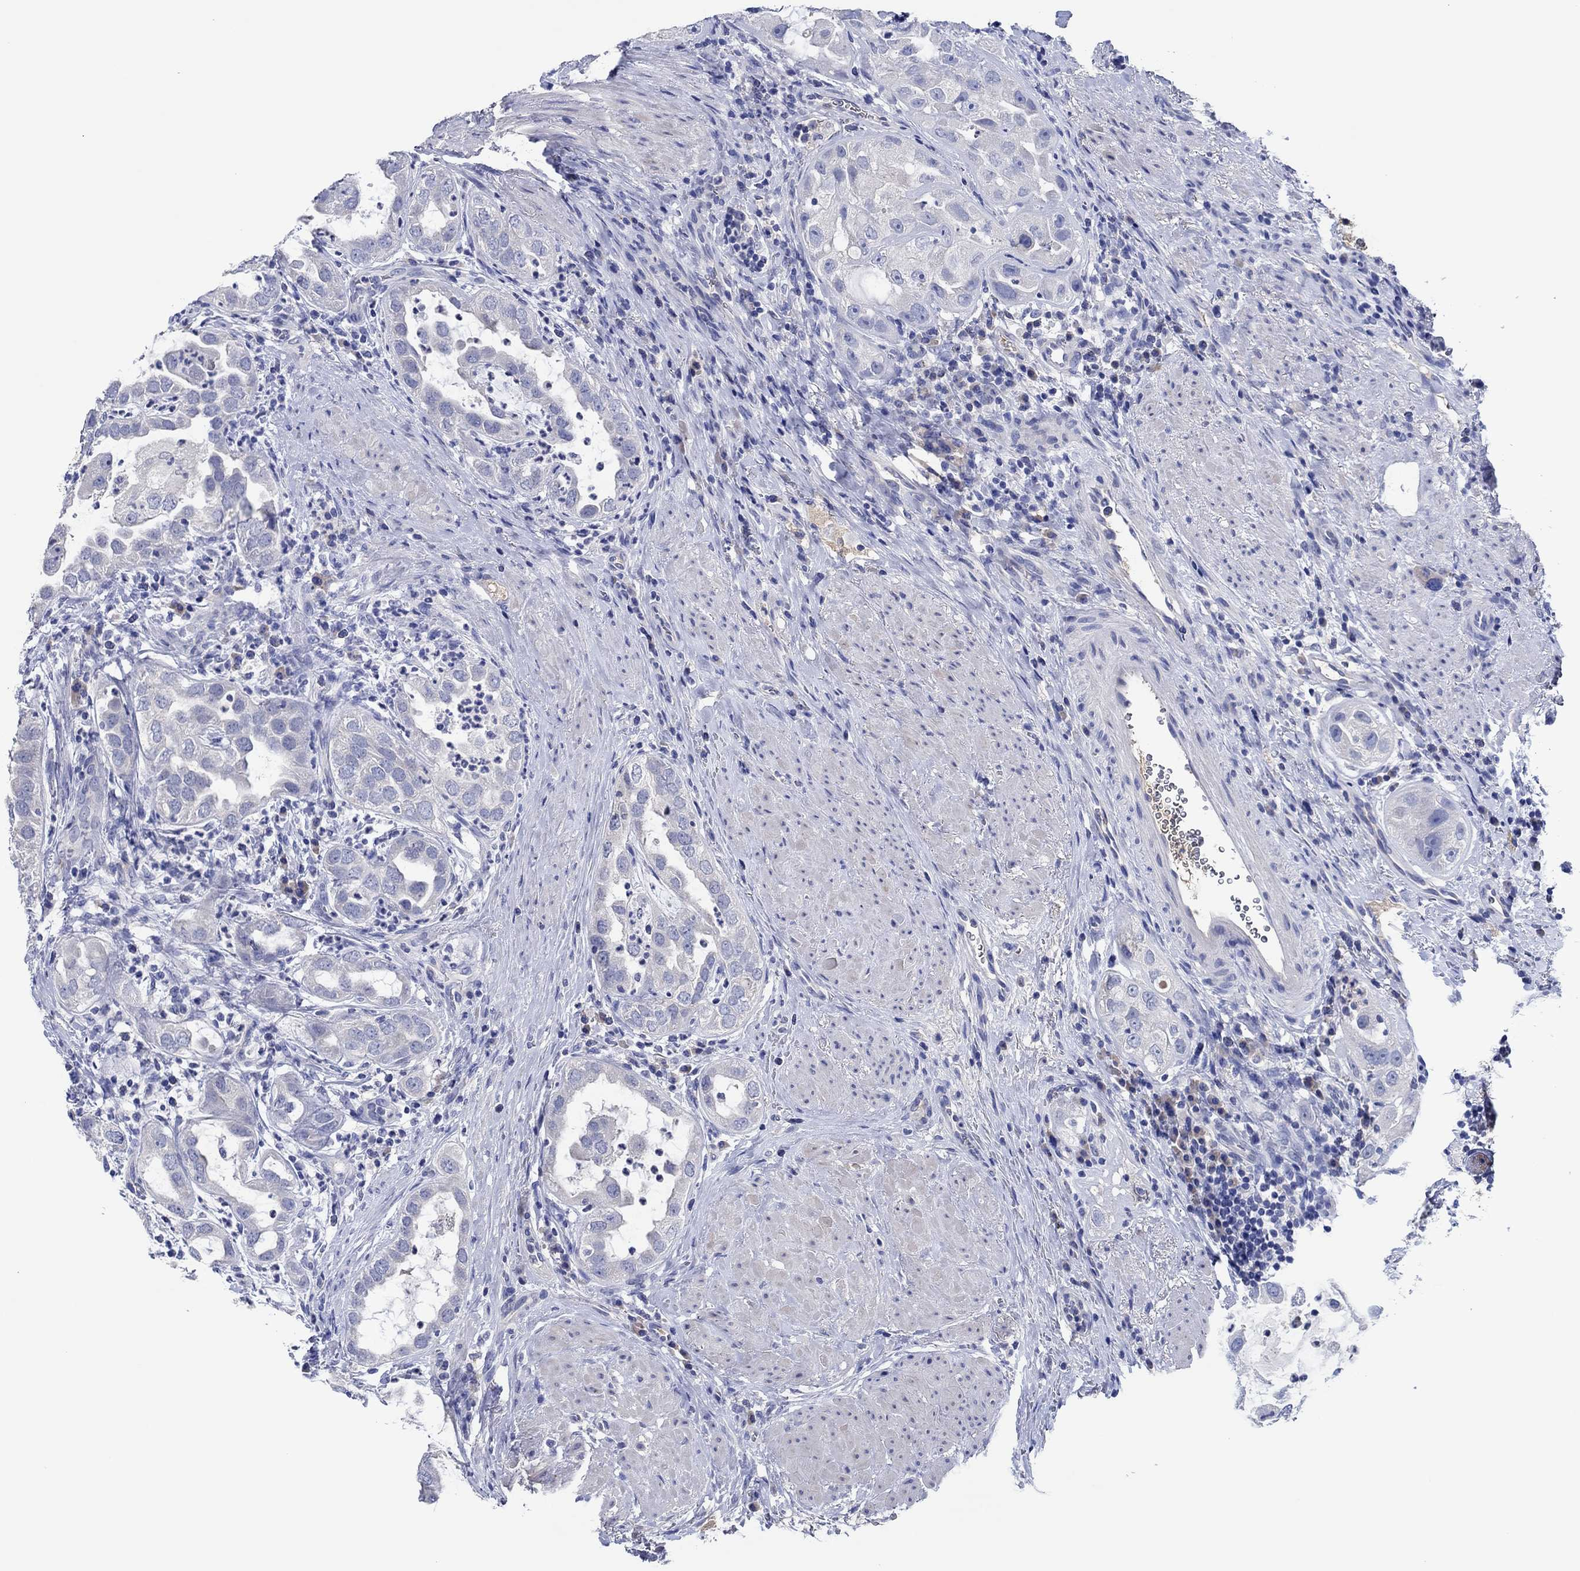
{"staining": {"intensity": "negative", "quantity": "none", "location": "none"}, "tissue": "urothelial cancer", "cell_type": "Tumor cells", "image_type": "cancer", "snomed": [{"axis": "morphology", "description": "Urothelial carcinoma, High grade"}, {"axis": "topography", "description": "Urinary bladder"}], "caption": "Tumor cells show no significant protein staining in high-grade urothelial carcinoma. (DAB IHC visualized using brightfield microscopy, high magnification).", "gene": "CPNE6", "patient": {"sex": "female", "age": 41}}